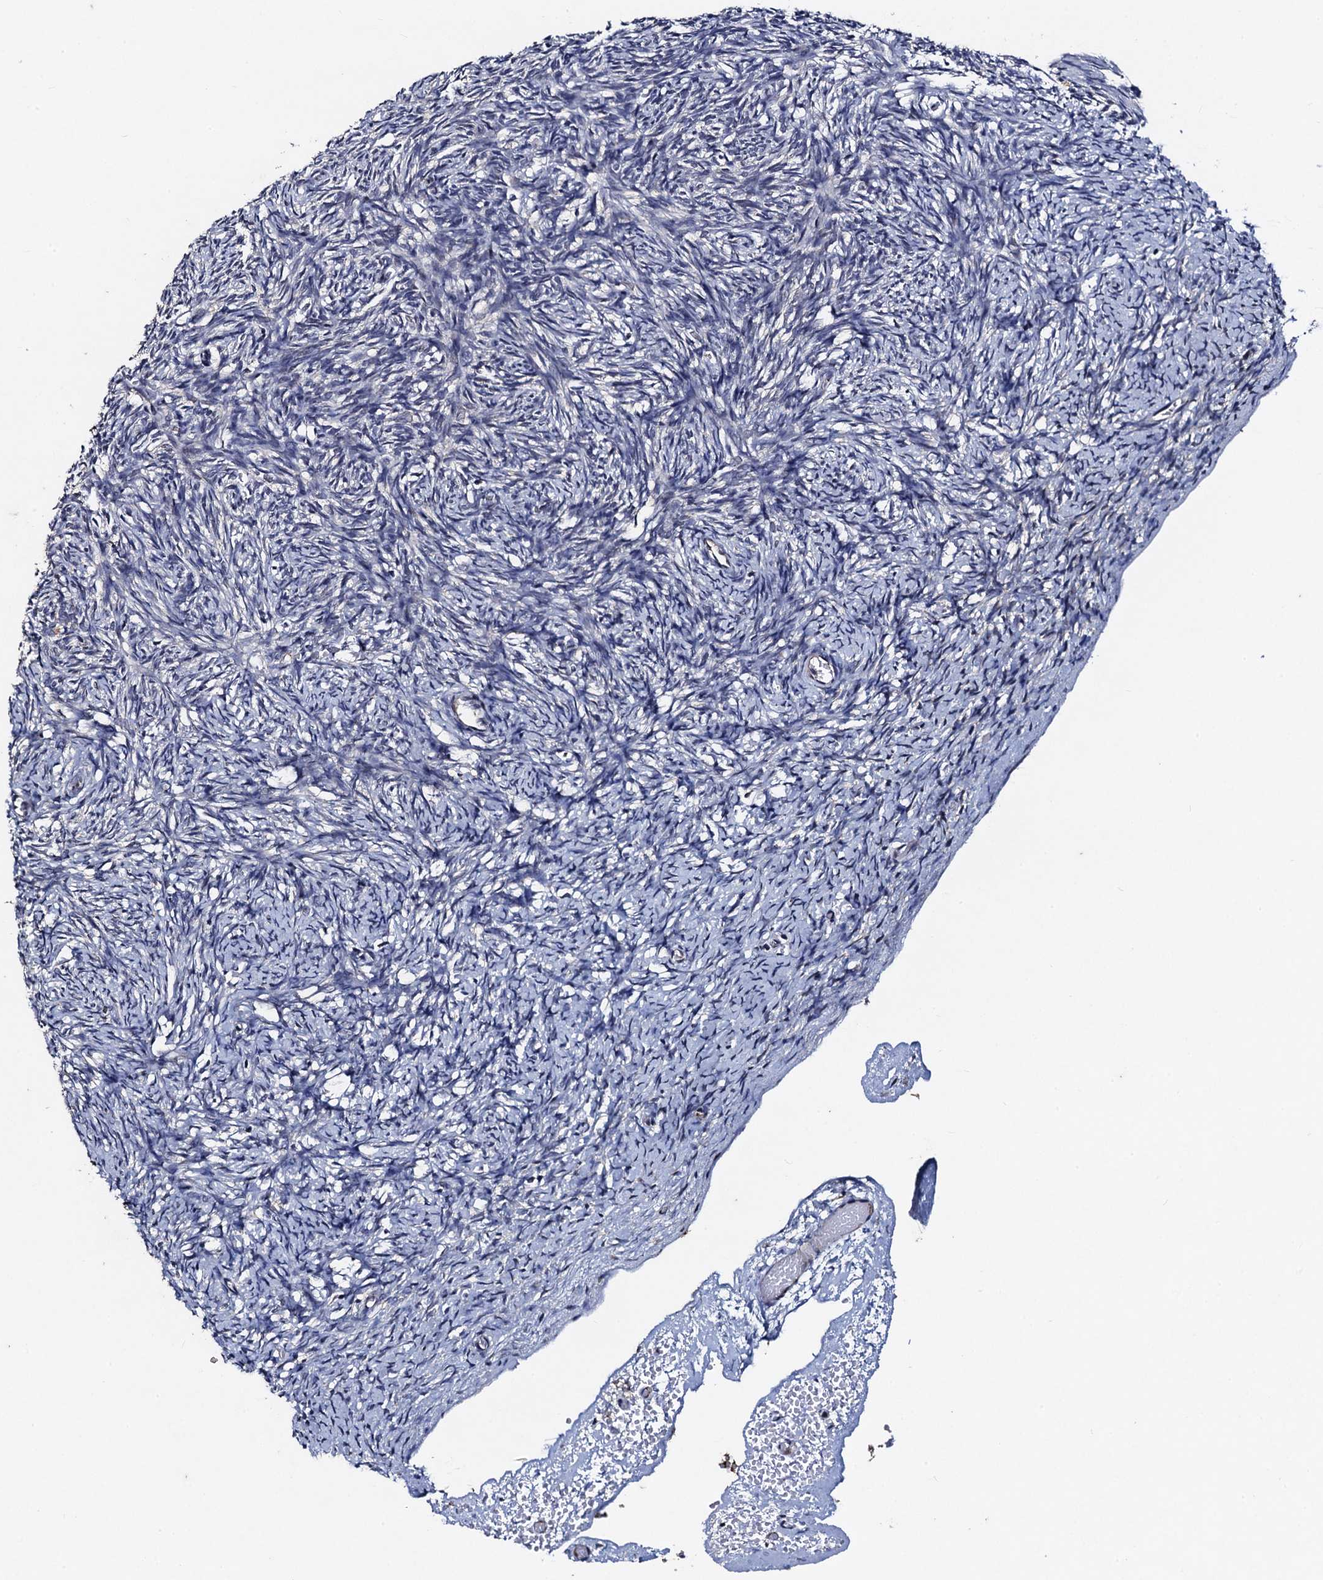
{"staining": {"intensity": "negative", "quantity": "none", "location": "none"}, "tissue": "ovary", "cell_type": "Ovarian stroma cells", "image_type": "normal", "snomed": [{"axis": "morphology", "description": "Normal tissue, NOS"}, {"axis": "topography", "description": "Ovary"}], "caption": "Immunohistochemistry (IHC) micrograph of benign ovary: human ovary stained with DAB displays no significant protein positivity in ovarian stroma cells.", "gene": "PPTC7", "patient": {"sex": "female", "age": 34}}